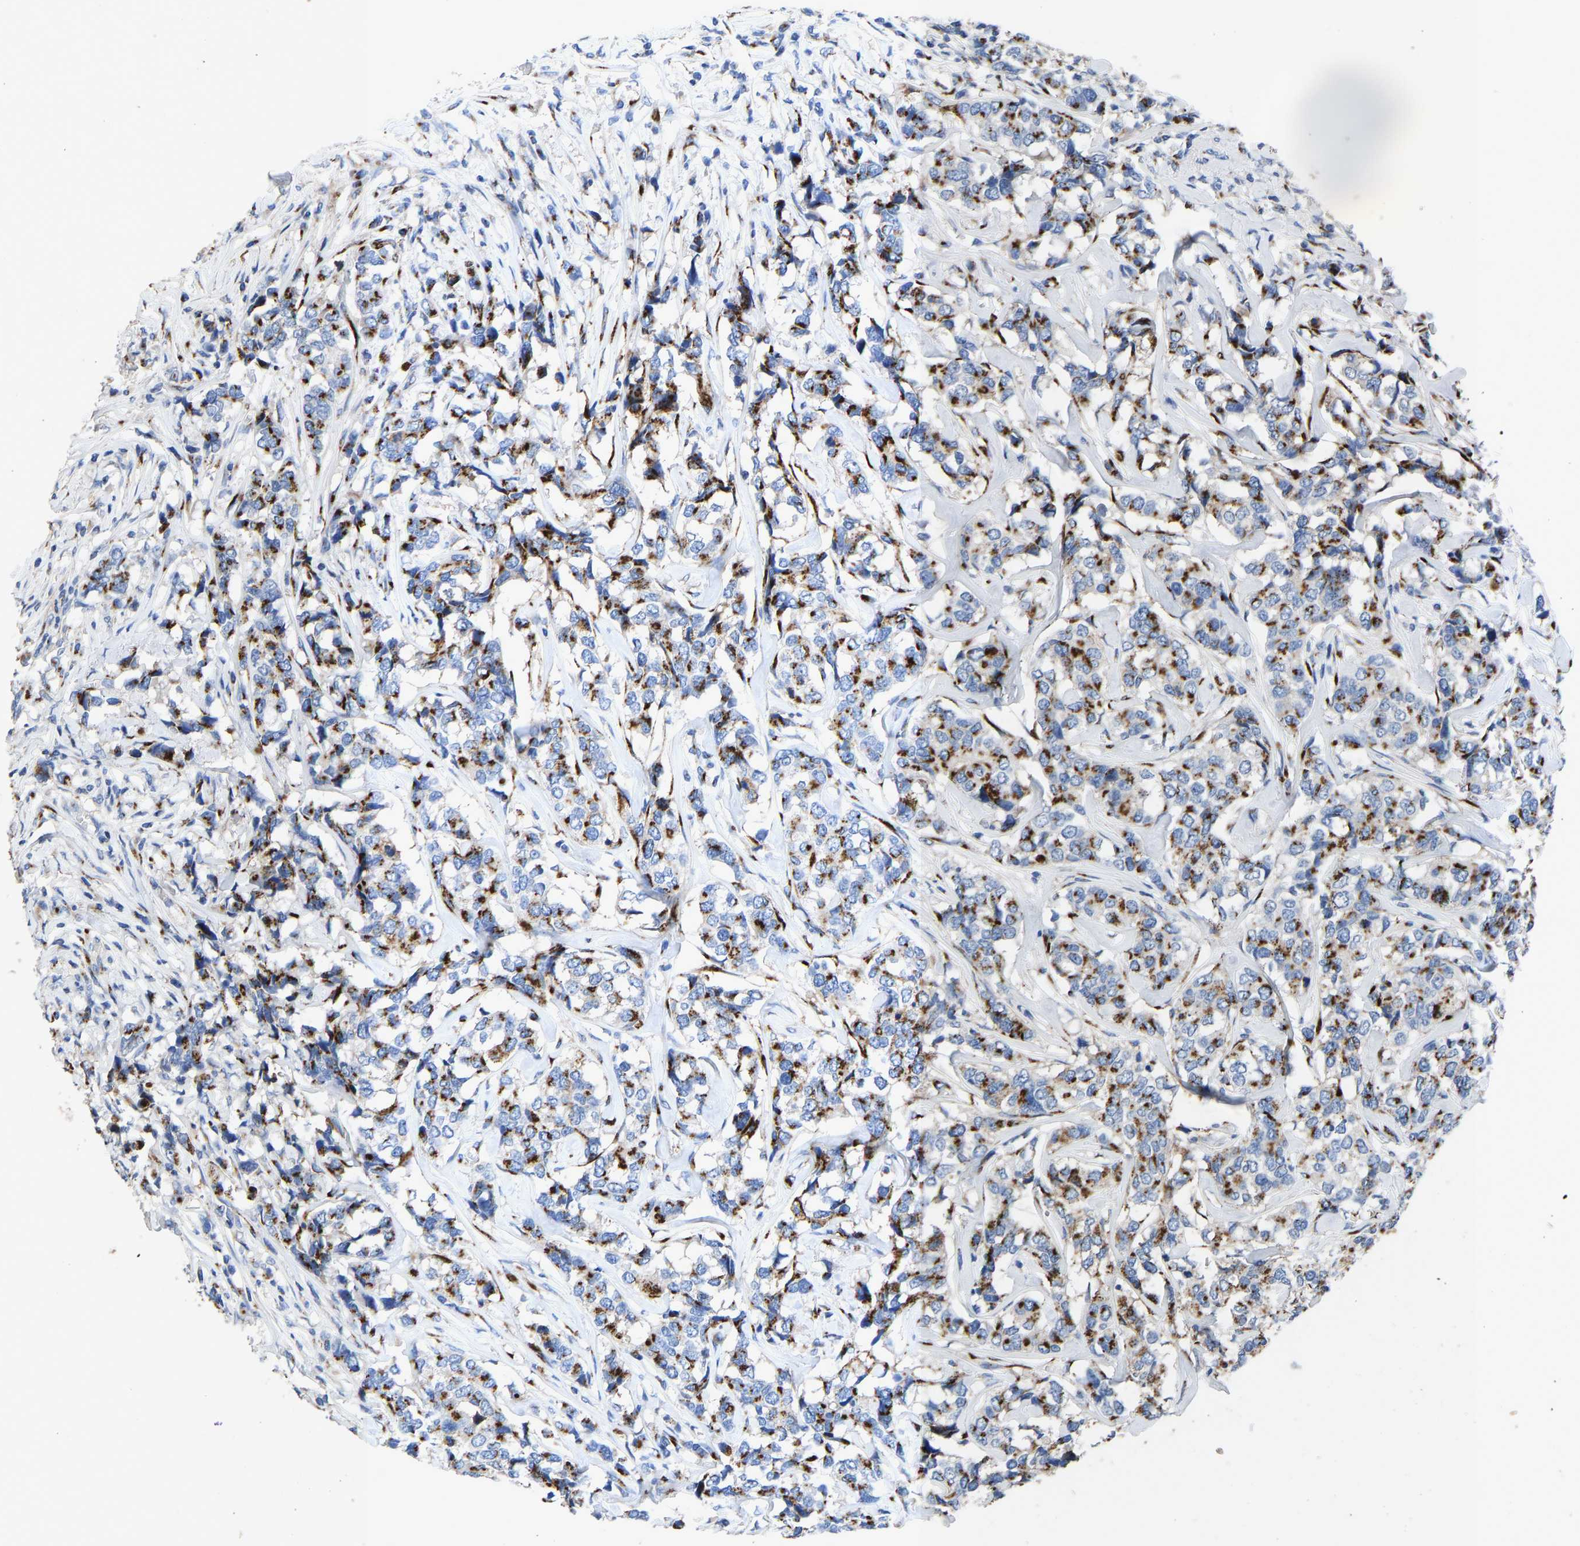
{"staining": {"intensity": "strong", "quantity": ">75%", "location": "cytoplasmic/membranous"}, "tissue": "breast cancer", "cell_type": "Tumor cells", "image_type": "cancer", "snomed": [{"axis": "morphology", "description": "Lobular carcinoma"}, {"axis": "topography", "description": "Breast"}], "caption": "Breast cancer stained with a brown dye exhibits strong cytoplasmic/membranous positive staining in about >75% of tumor cells.", "gene": "TMEM87A", "patient": {"sex": "female", "age": 59}}